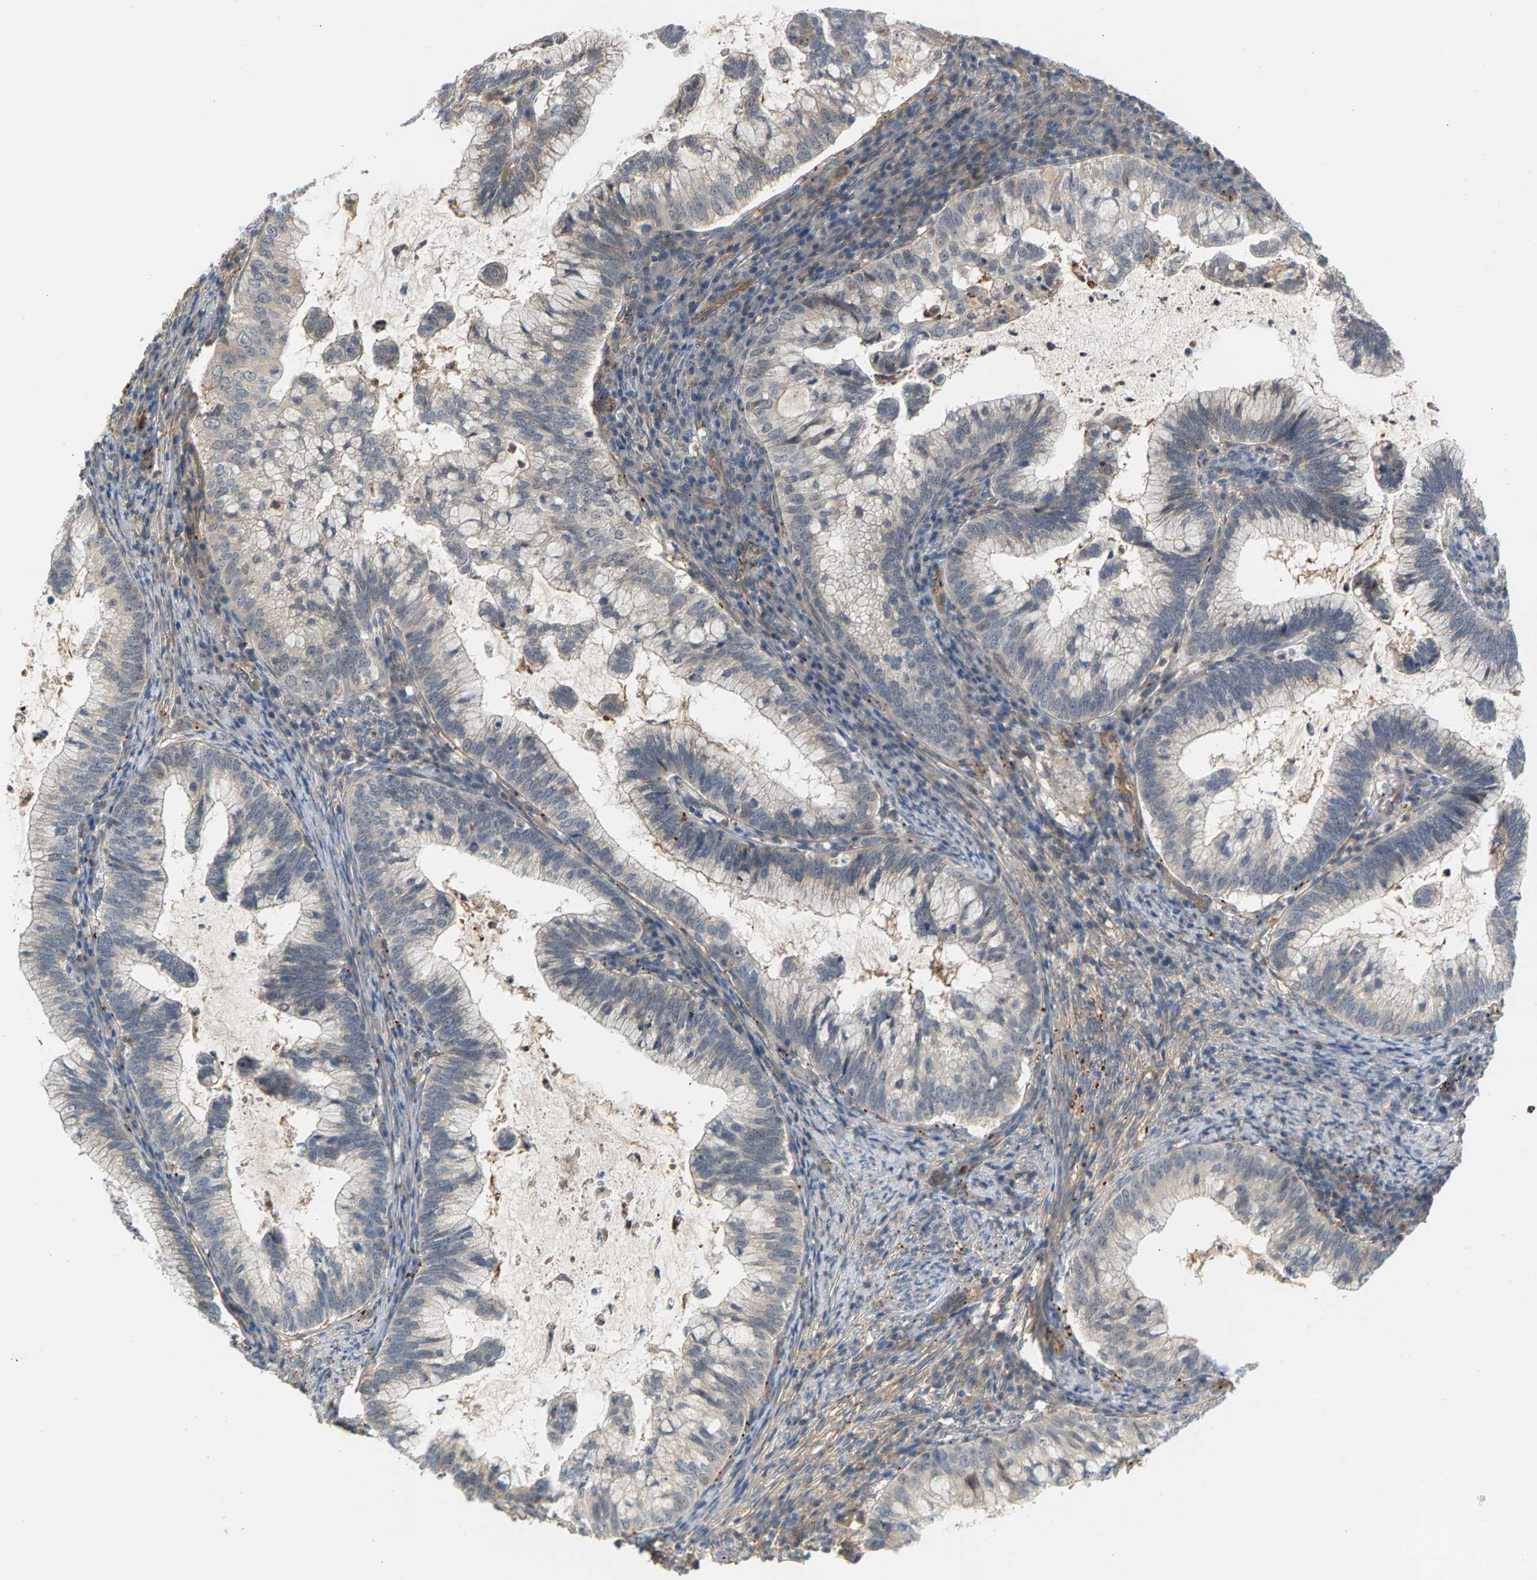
{"staining": {"intensity": "weak", "quantity": "<25%", "location": "cytoplasmic/membranous"}, "tissue": "cervical cancer", "cell_type": "Tumor cells", "image_type": "cancer", "snomed": [{"axis": "morphology", "description": "Adenocarcinoma, NOS"}, {"axis": "topography", "description": "Cervix"}], "caption": "This is an immunohistochemistry photomicrograph of human cervical cancer (adenocarcinoma). There is no positivity in tumor cells.", "gene": "KRTAP27-1", "patient": {"sex": "female", "age": 36}}